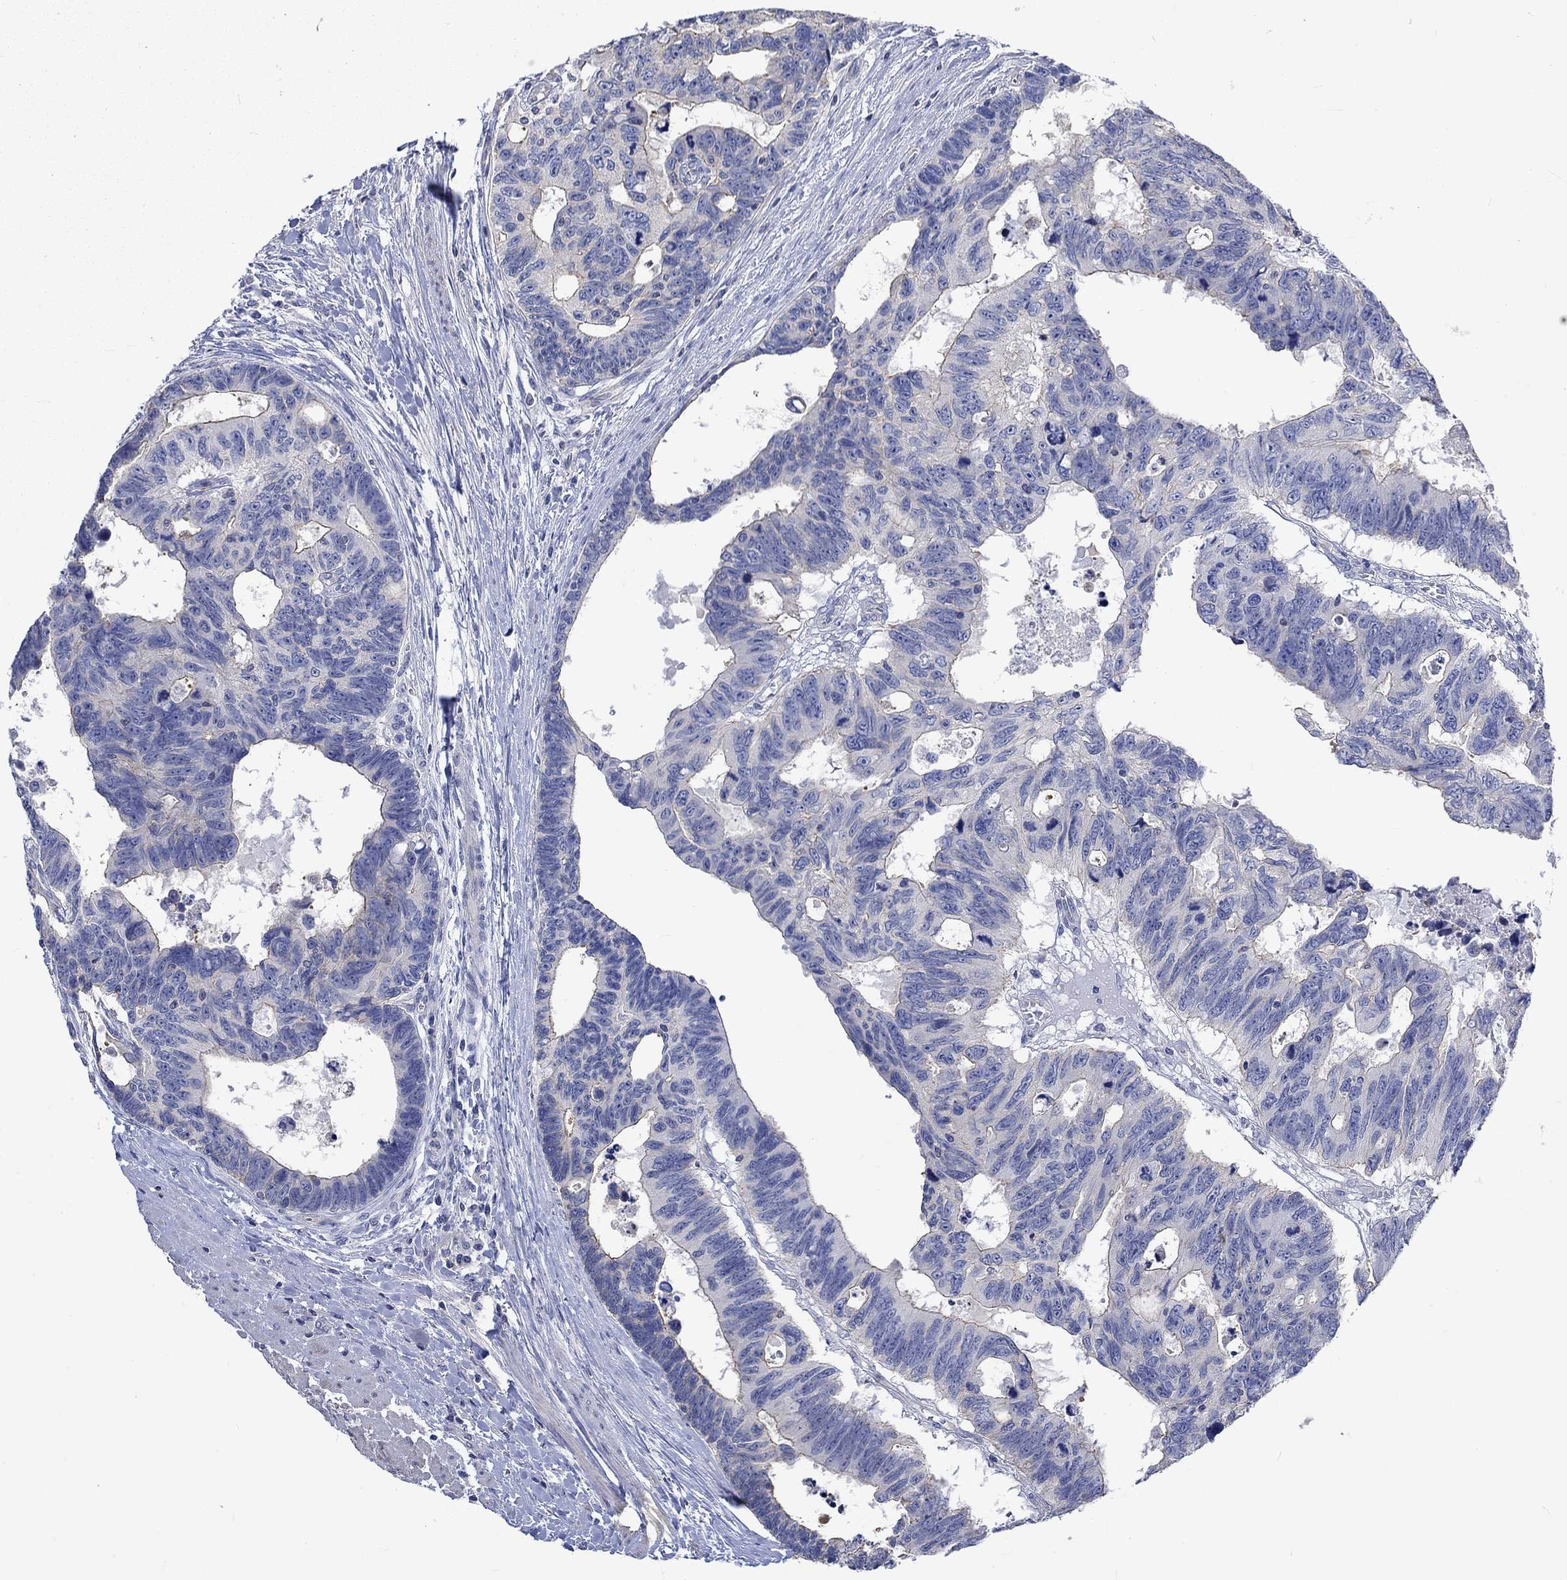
{"staining": {"intensity": "weak", "quantity": "<25%", "location": "cytoplasmic/membranous"}, "tissue": "colorectal cancer", "cell_type": "Tumor cells", "image_type": "cancer", "snomed": [{"axis": "morphology", "description": "Adenocarcinoma, NOS"}, {"axis": "topography", "description": "Colon"}], "caption": "Tumor cells are negative for protein expression in human colorectal adenocarcinoma.", "gene": "AGRP", "patient": {"sex": "female", "age": 77}}